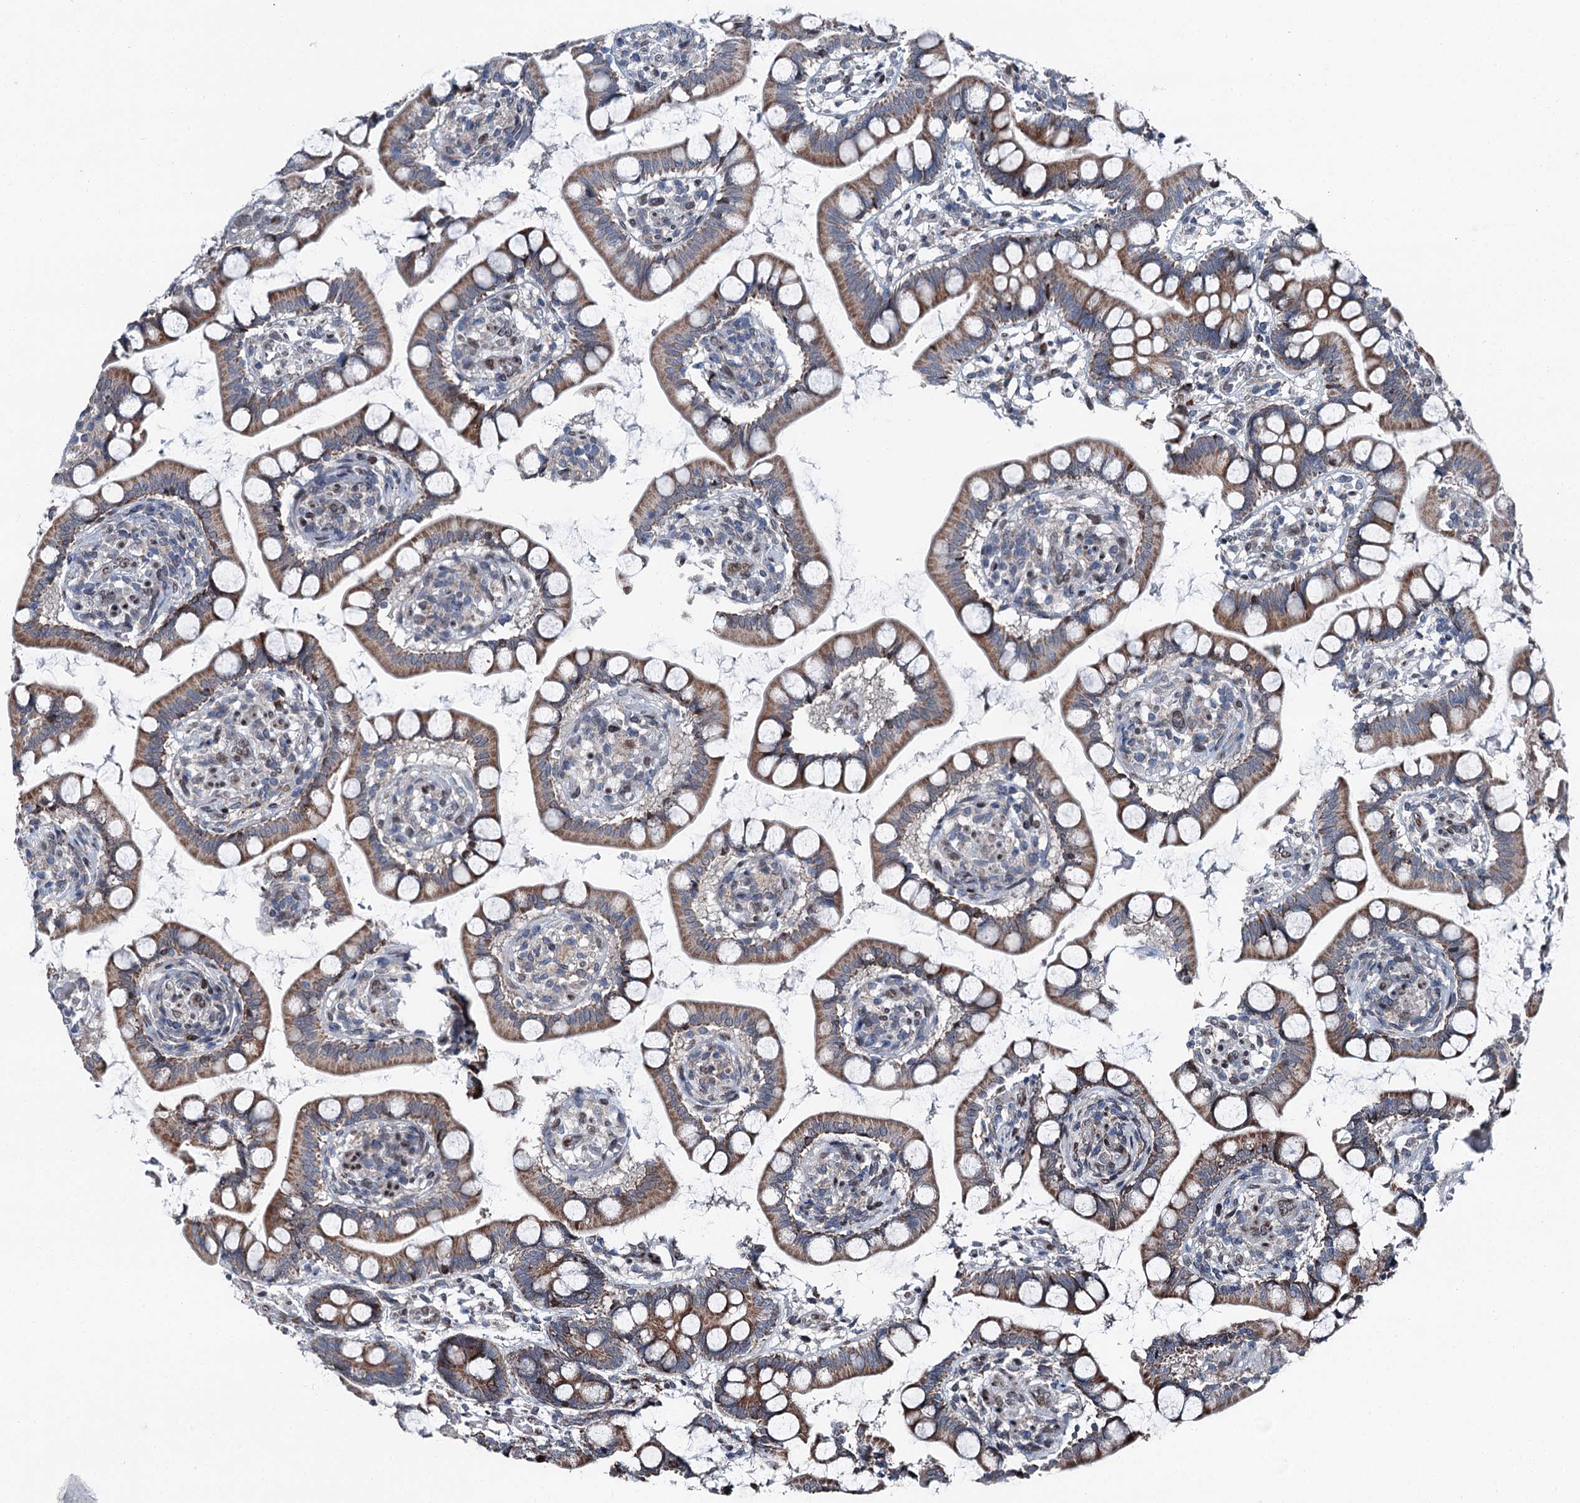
{"staining": {"intensity": "moderate", "quantity": ">75%", "location": "cytoplasmic/membranous"}, "tissue": "small intestine", "cell_type": "Glandular cells", "image_type": "normal", "snomed": [{"axis": "morphology", "description": "Normal tissue, NOS"}, {"axis": "topography", "description": "Small intestine"}], "caption": "Unremarkable small intestine reveals moderate cytoplasmic/membranous expression in approximately >75% of glandular cells, visualized by immunohistochemistry.", "gene": "MRPL14", "patient": {"sex": "male", "age": 52}}